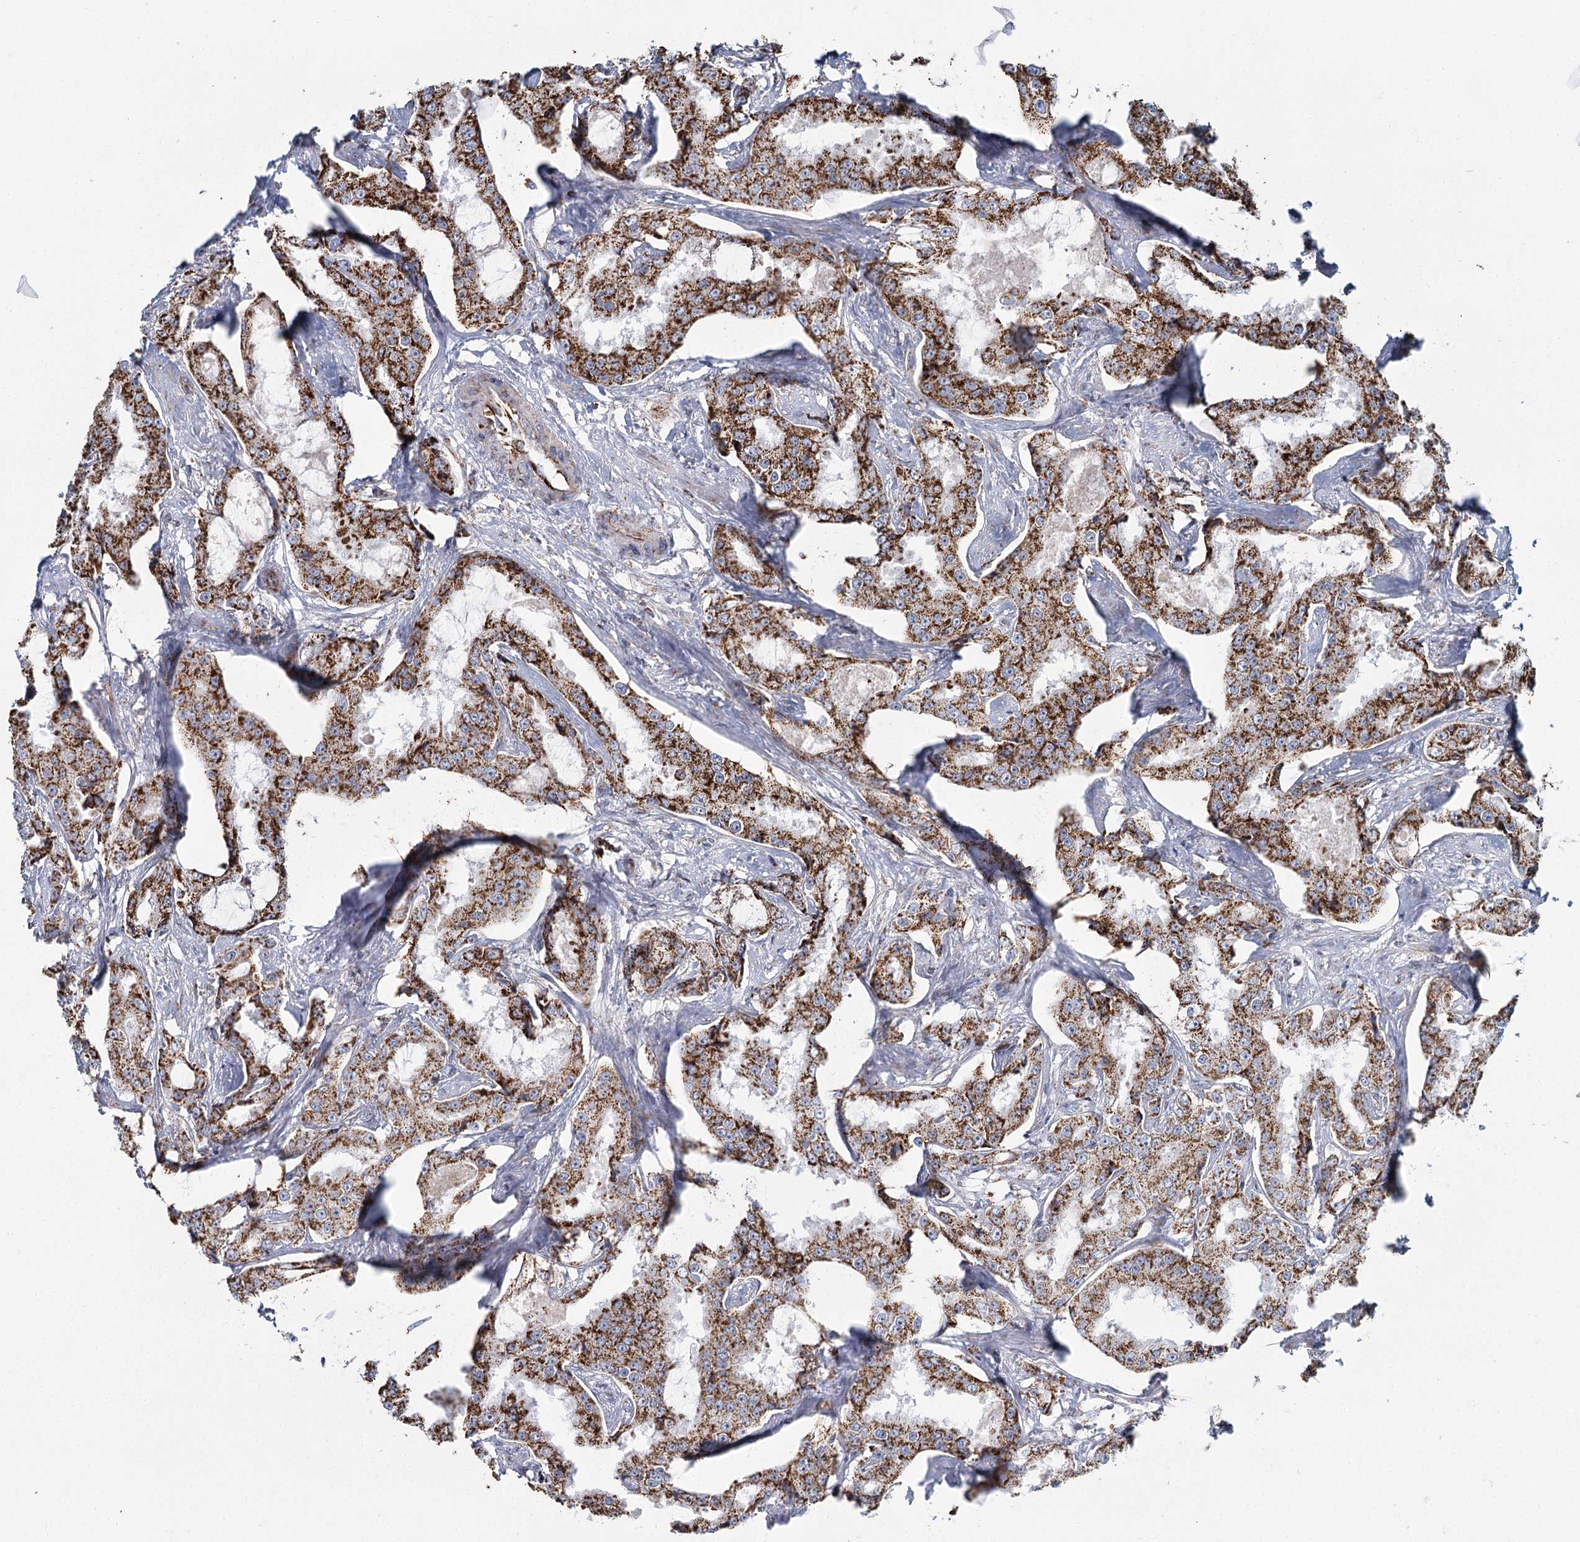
{"staining": {"intensity": "strong", "quantity": ">75%", "location": "cytoplasmic/membranous"}, "tissue": "prostate cancer", "cell_type": "Tumor cells", "image_type": "cancer", "snomed": [{"axis": "morphology", "description": "Adenocarcinoma, High grade"}, {"axis": "topography", "description": "Prostate"}], "caption": "Immunohistochemical staining of high-grade adenocarcinoma (prostate) reveals strong cytoplasmic/membranous protein positivity in approximately >75% of tumor cells. The staining is performed using DAB (3,3'-diaminobenzidine) brown chromogen to label protein expression. The nuclei are counter-stained blue using hematoxylin.", "gene": "MRPL44", "patient": {"sex": "male", "age": 73}}